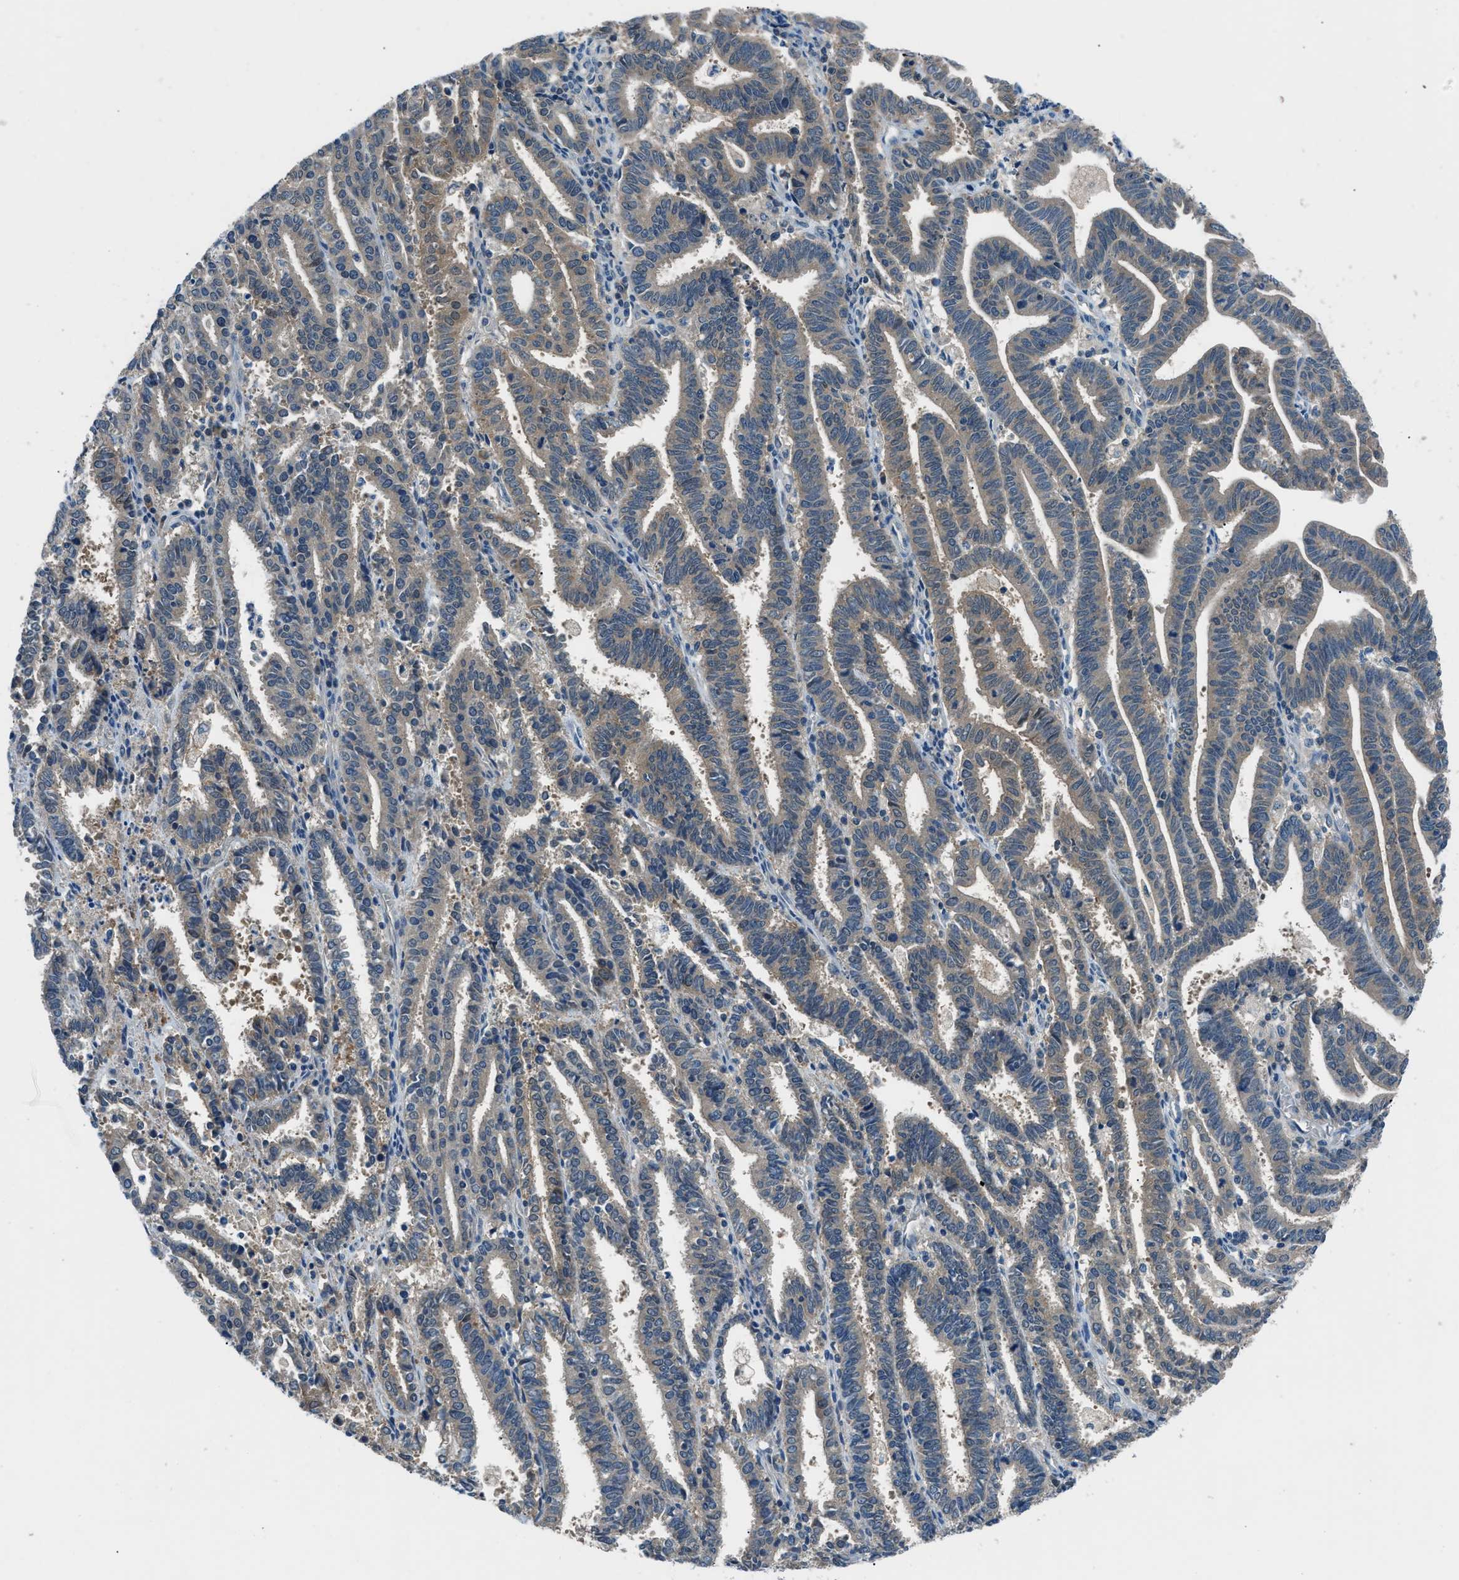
{"staining": {"intensity": "moderate", "quantity": "25%-75%", "location": "cytoplasmic/membranous"}, "tissue": "endometrial cancer", "cell_type": "Tumor cells", "image_type": "cancer", "snomed": [{"axis": "morphology", "description": "Adenocarcinoma, NOS"}, {"axis": "topography", "description": "Uterus"}], "caption": "Endometrial cancer (adenocarcinoma) tissue demonstrates moderate cytoplasmic/membranous positivity in approximately 25%-75% of tumor cells, visualized by immunohistochemistry. (Brightfield microscopy of DAB IHC at high magnification).", "gene": "ACP1", "patient": {"sex": "female", "age": 83}}